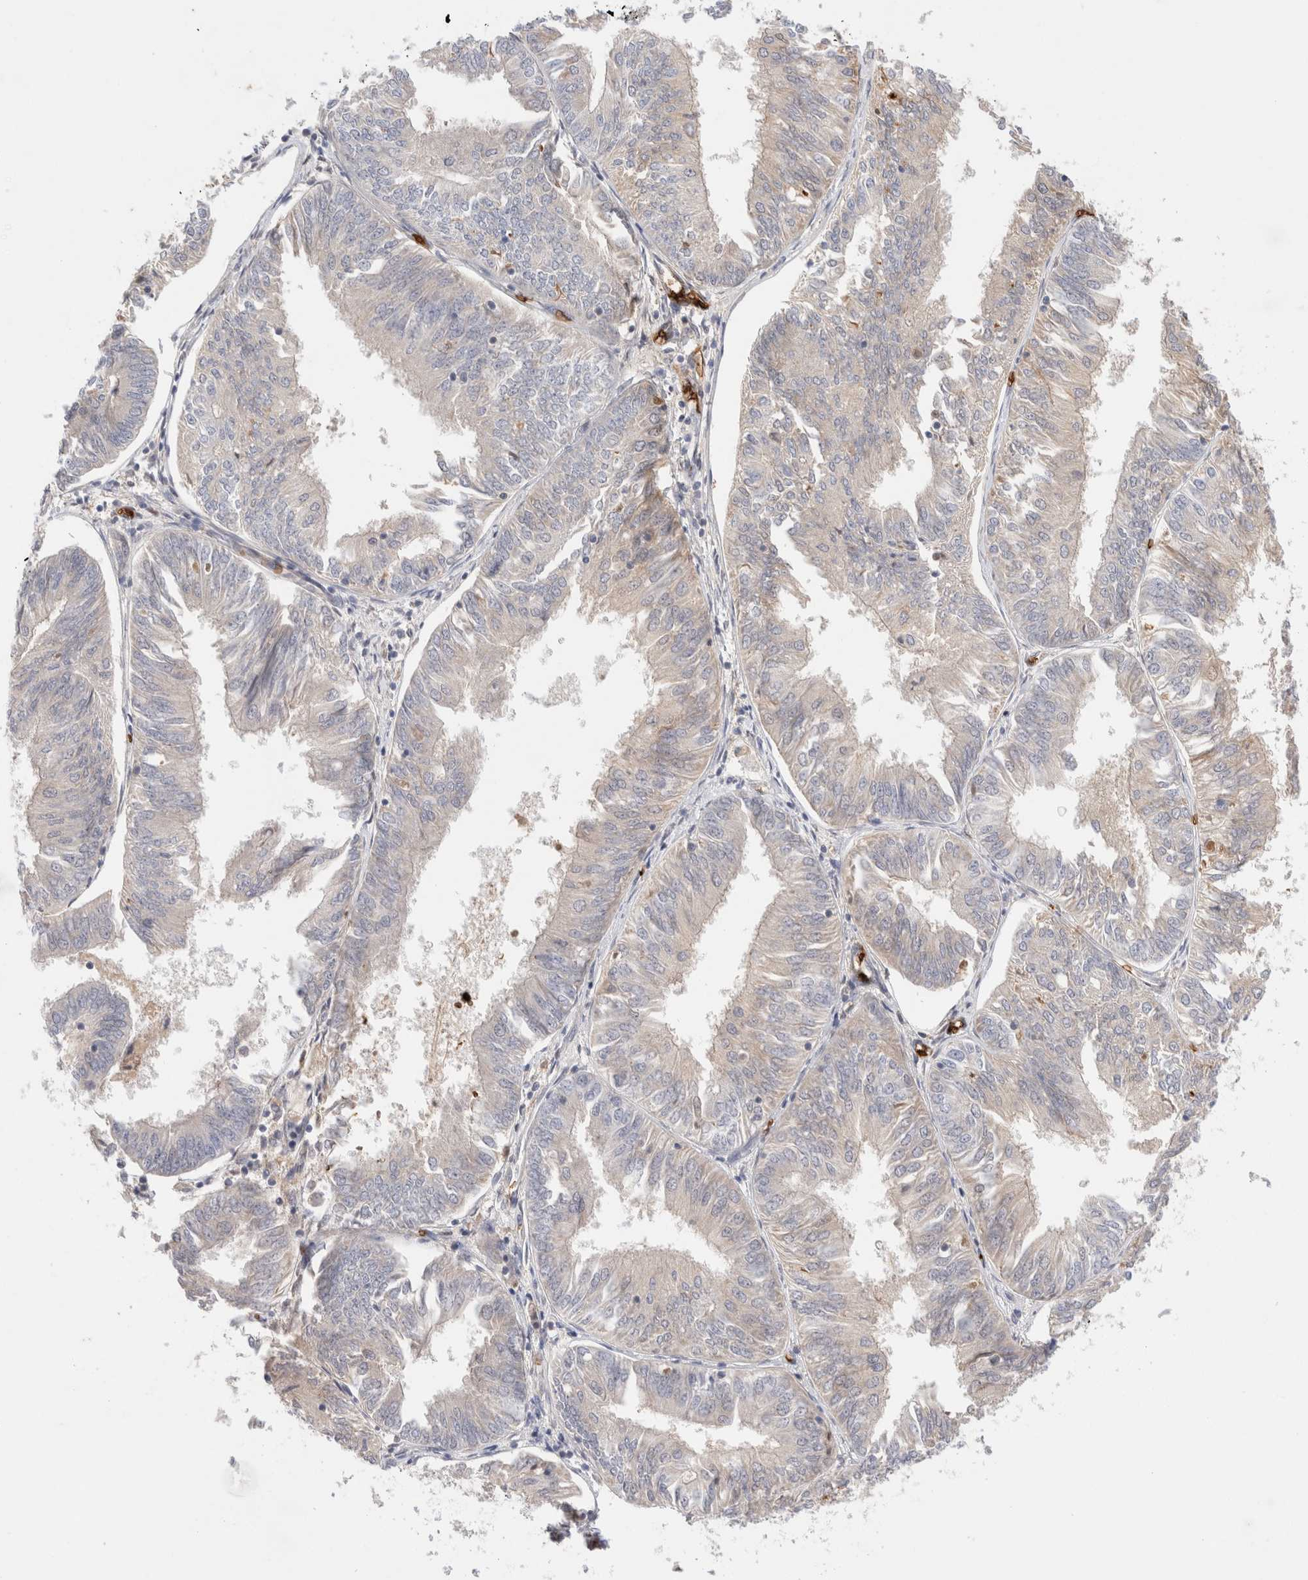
{"staining": {"intensity": "moderate", "quantity": "<25%", "location": "cytoplasmic/membranous"}, "tissue": "endometrial cancer", "cell_type": "Tumor cells", "image_type": "cancer", "snomed": [{"axis": "morphology", "description": "Adenocarcinoma, NOS"}, {"axis": "topography", "description": "Endometrium"}], "caption": "Human endometrial cancer stained for a protein (brown) reveals moderate cytoplasmic/membranous positive expression in approximately <25% of tumor cells.", "gene": "MST1", "patient": {"sex": "female", "age": 58}}